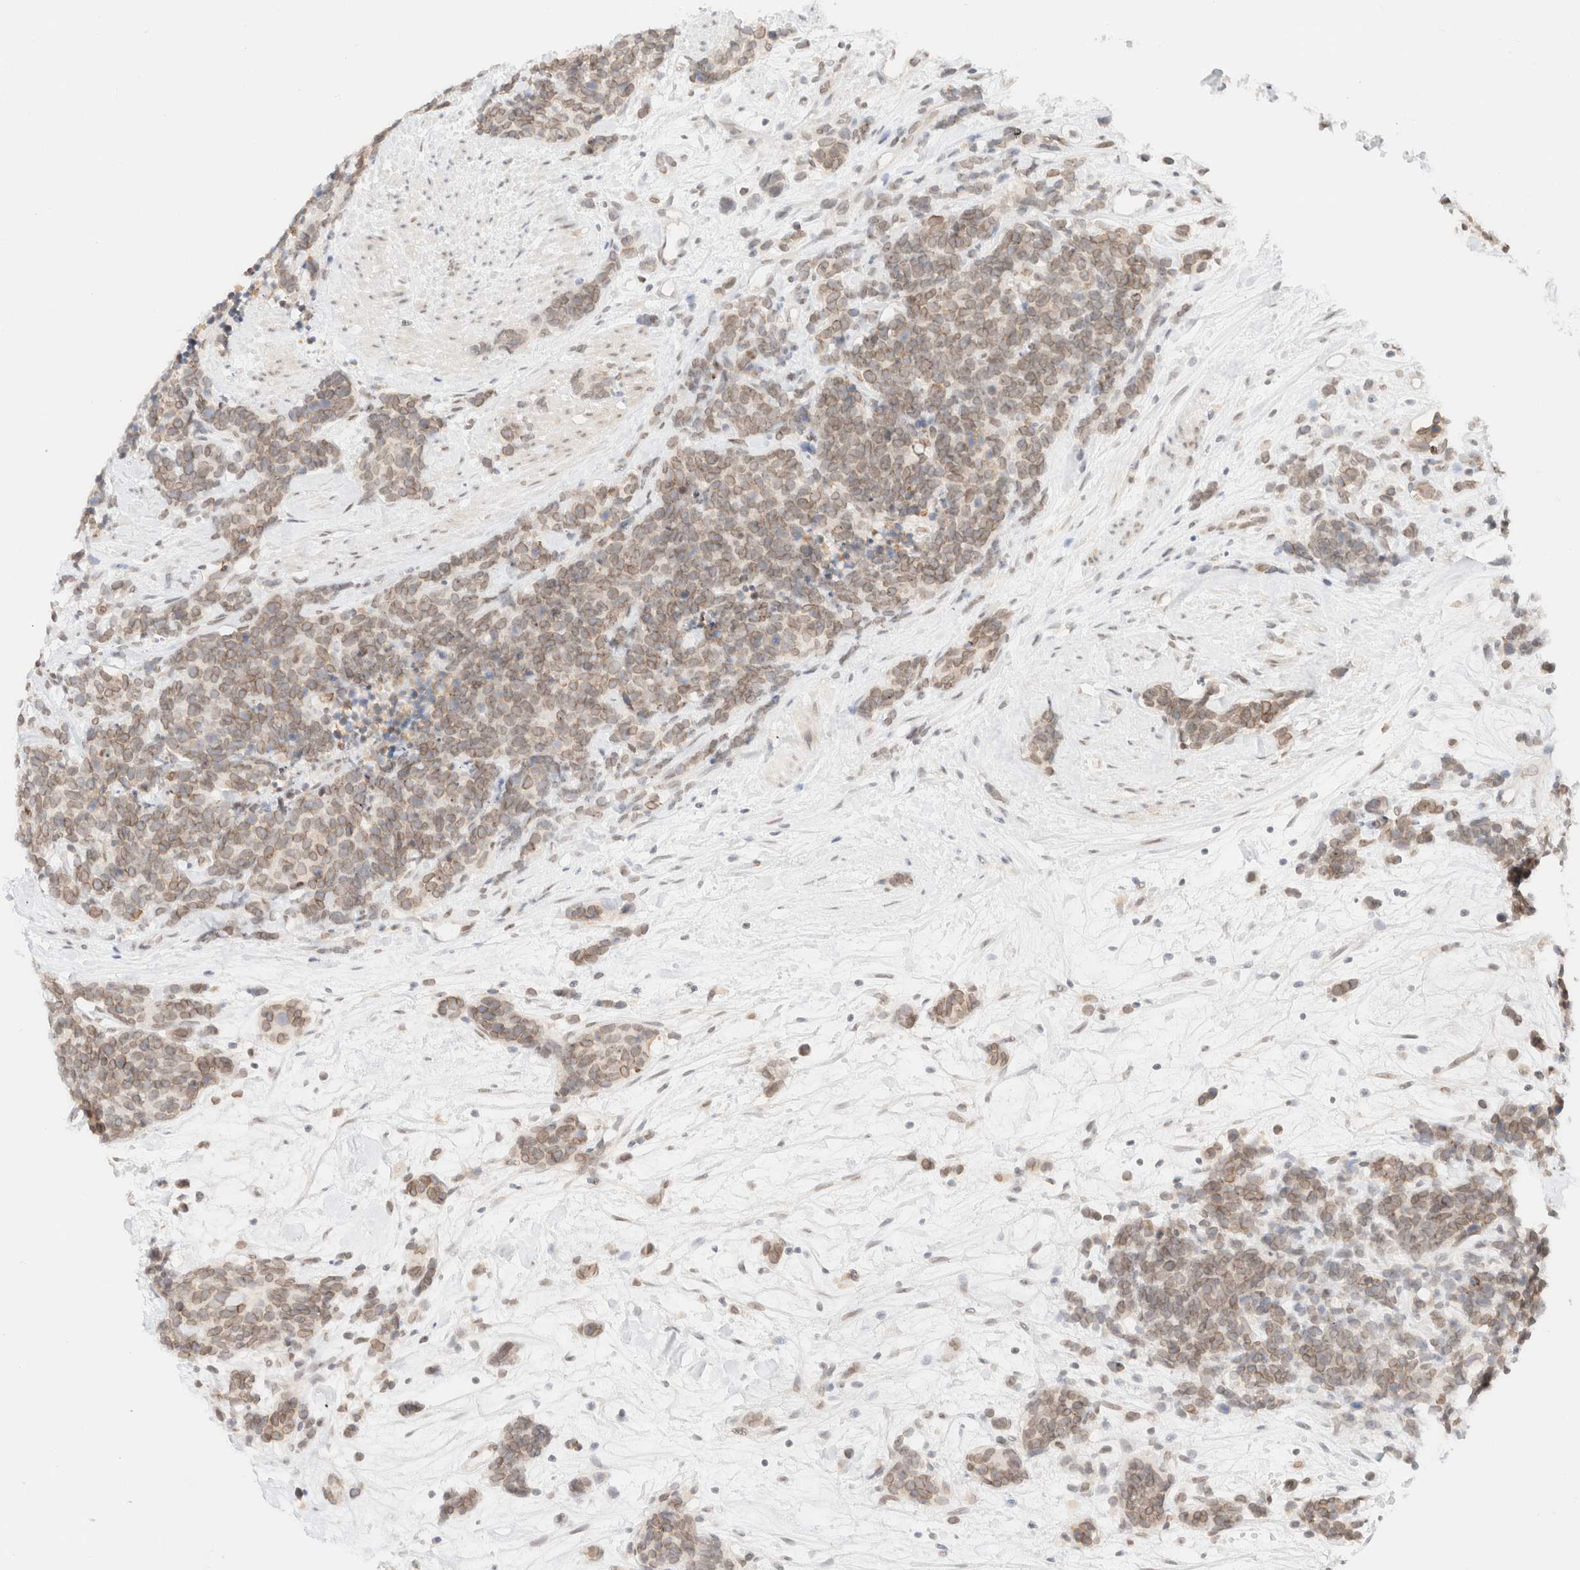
{"staining": {"intensity": "weak", "quantity": ">75%", "location": "cytoplasmic/membranous,nuclear"}, "tissue": "carcinoid", "cell_type": "Tumor cells", "image_type": "cancer", "snomed": [{"axis": "morphology", "description": "Carcinoma, NOS"}, {"axis": "morphology", "description": "Carcinoid, malignant, NOS"}, {"axis": "topography", "description": "Urinary bladder"}], "caption": "Protein analysis of carcinoid tissue displays weak cytoplasmic/membranous and nuclear positivity in approximately >75% of tumor cells. Nuclei are stained in blue.", "gene": "ZNF770", "patient": {"sex": "male", "age": 57}}